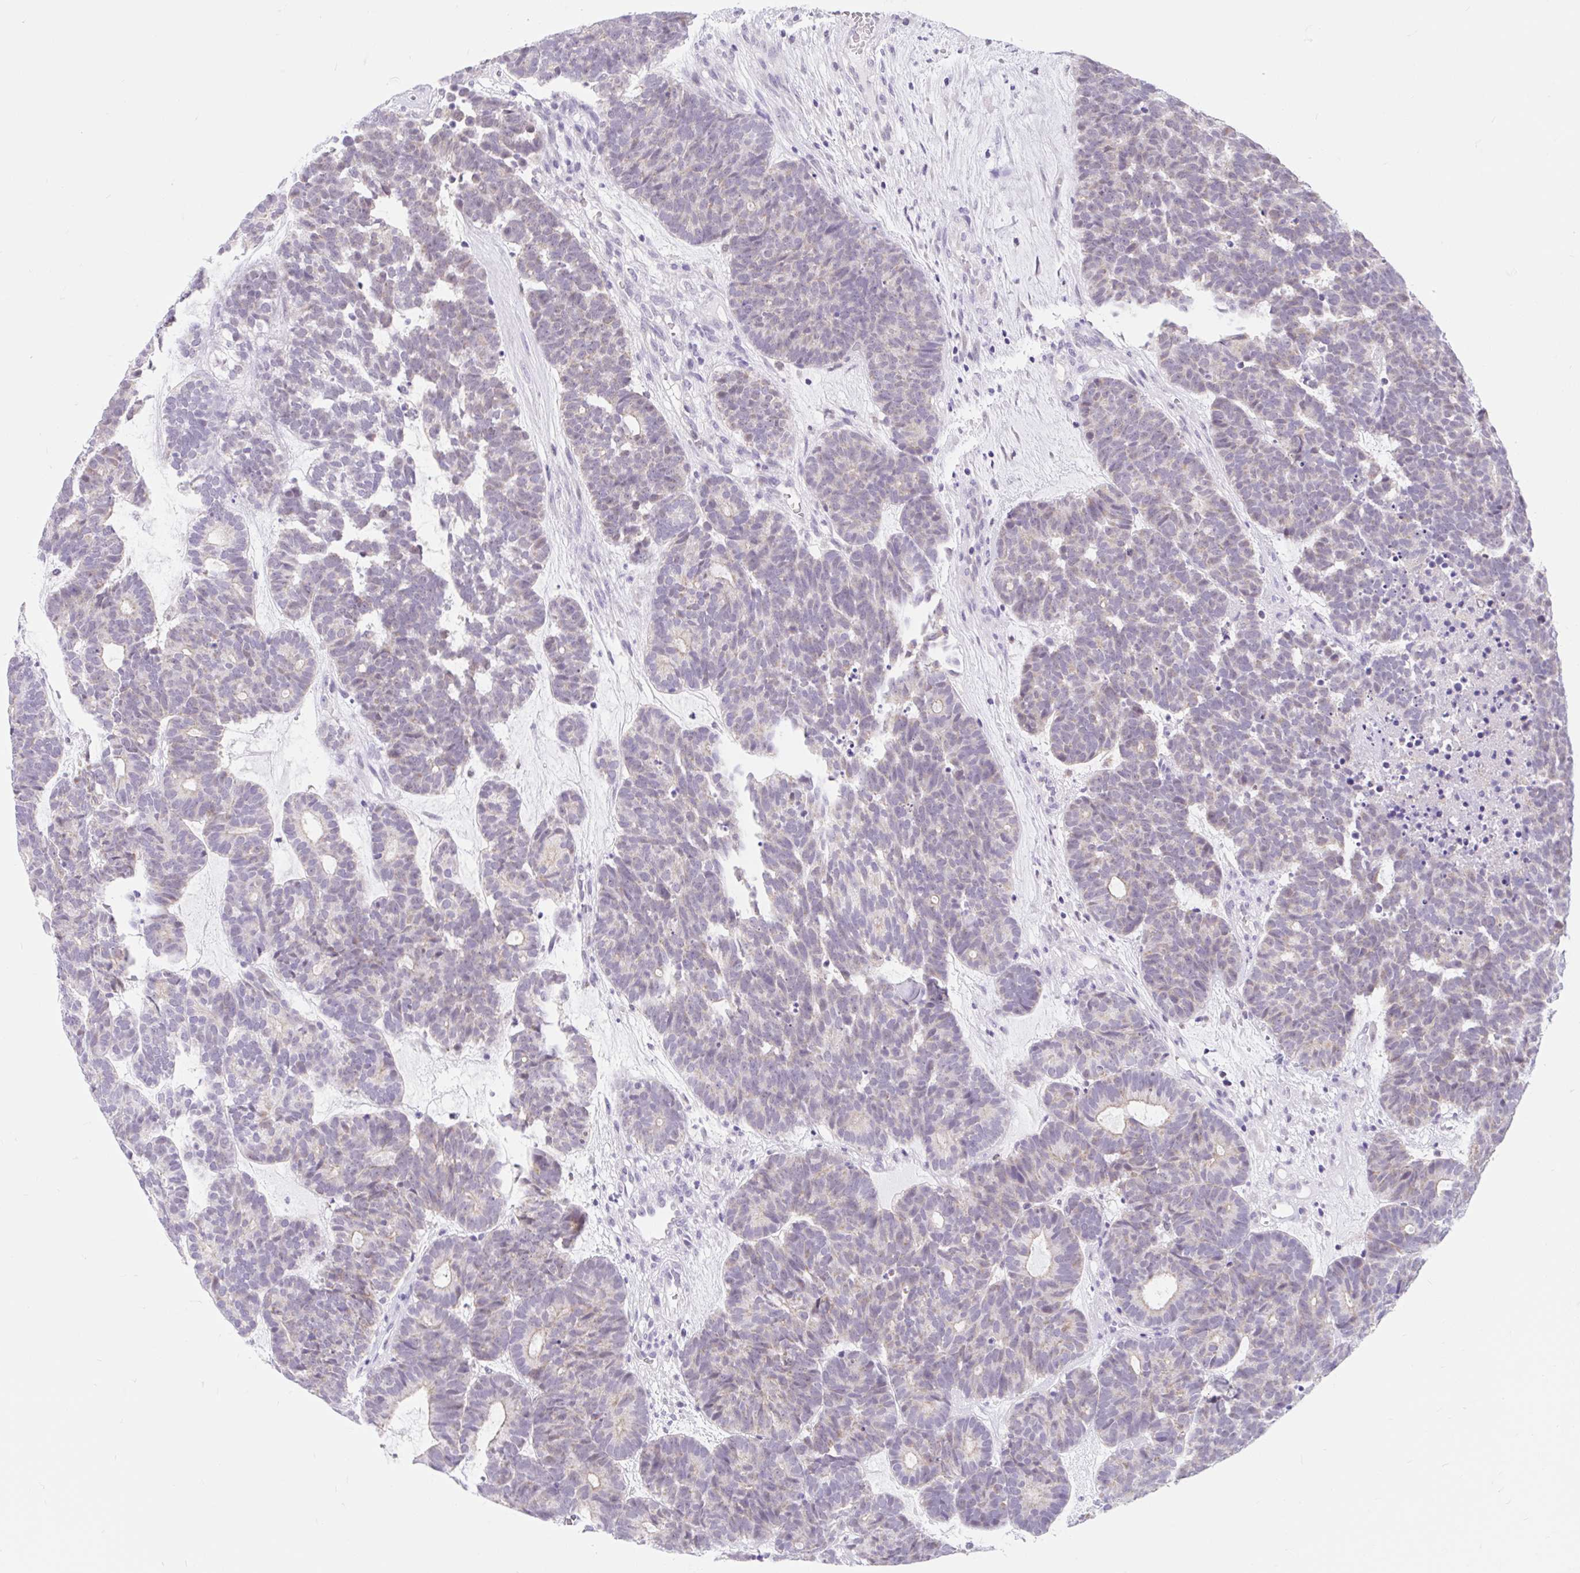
{"staining": {"intensity": "negative", "quantity": "none", "location": "none"}, "tissue": "head and neck cancer", "cell_type": "Tumor cells", "image_type": "cancer", "snomed": [{"axis": "morphology", "description": "Adenocarcinoma, NOS"}, {"axis": "topography", "description": "Head-Neck"}], "caption": "Photomicrograph shows no significant protein staining in tumor cells of head and neck adenocarcinoma.", "gene": "ITPK1", "patient": {"sex": "female", "age": 81}}